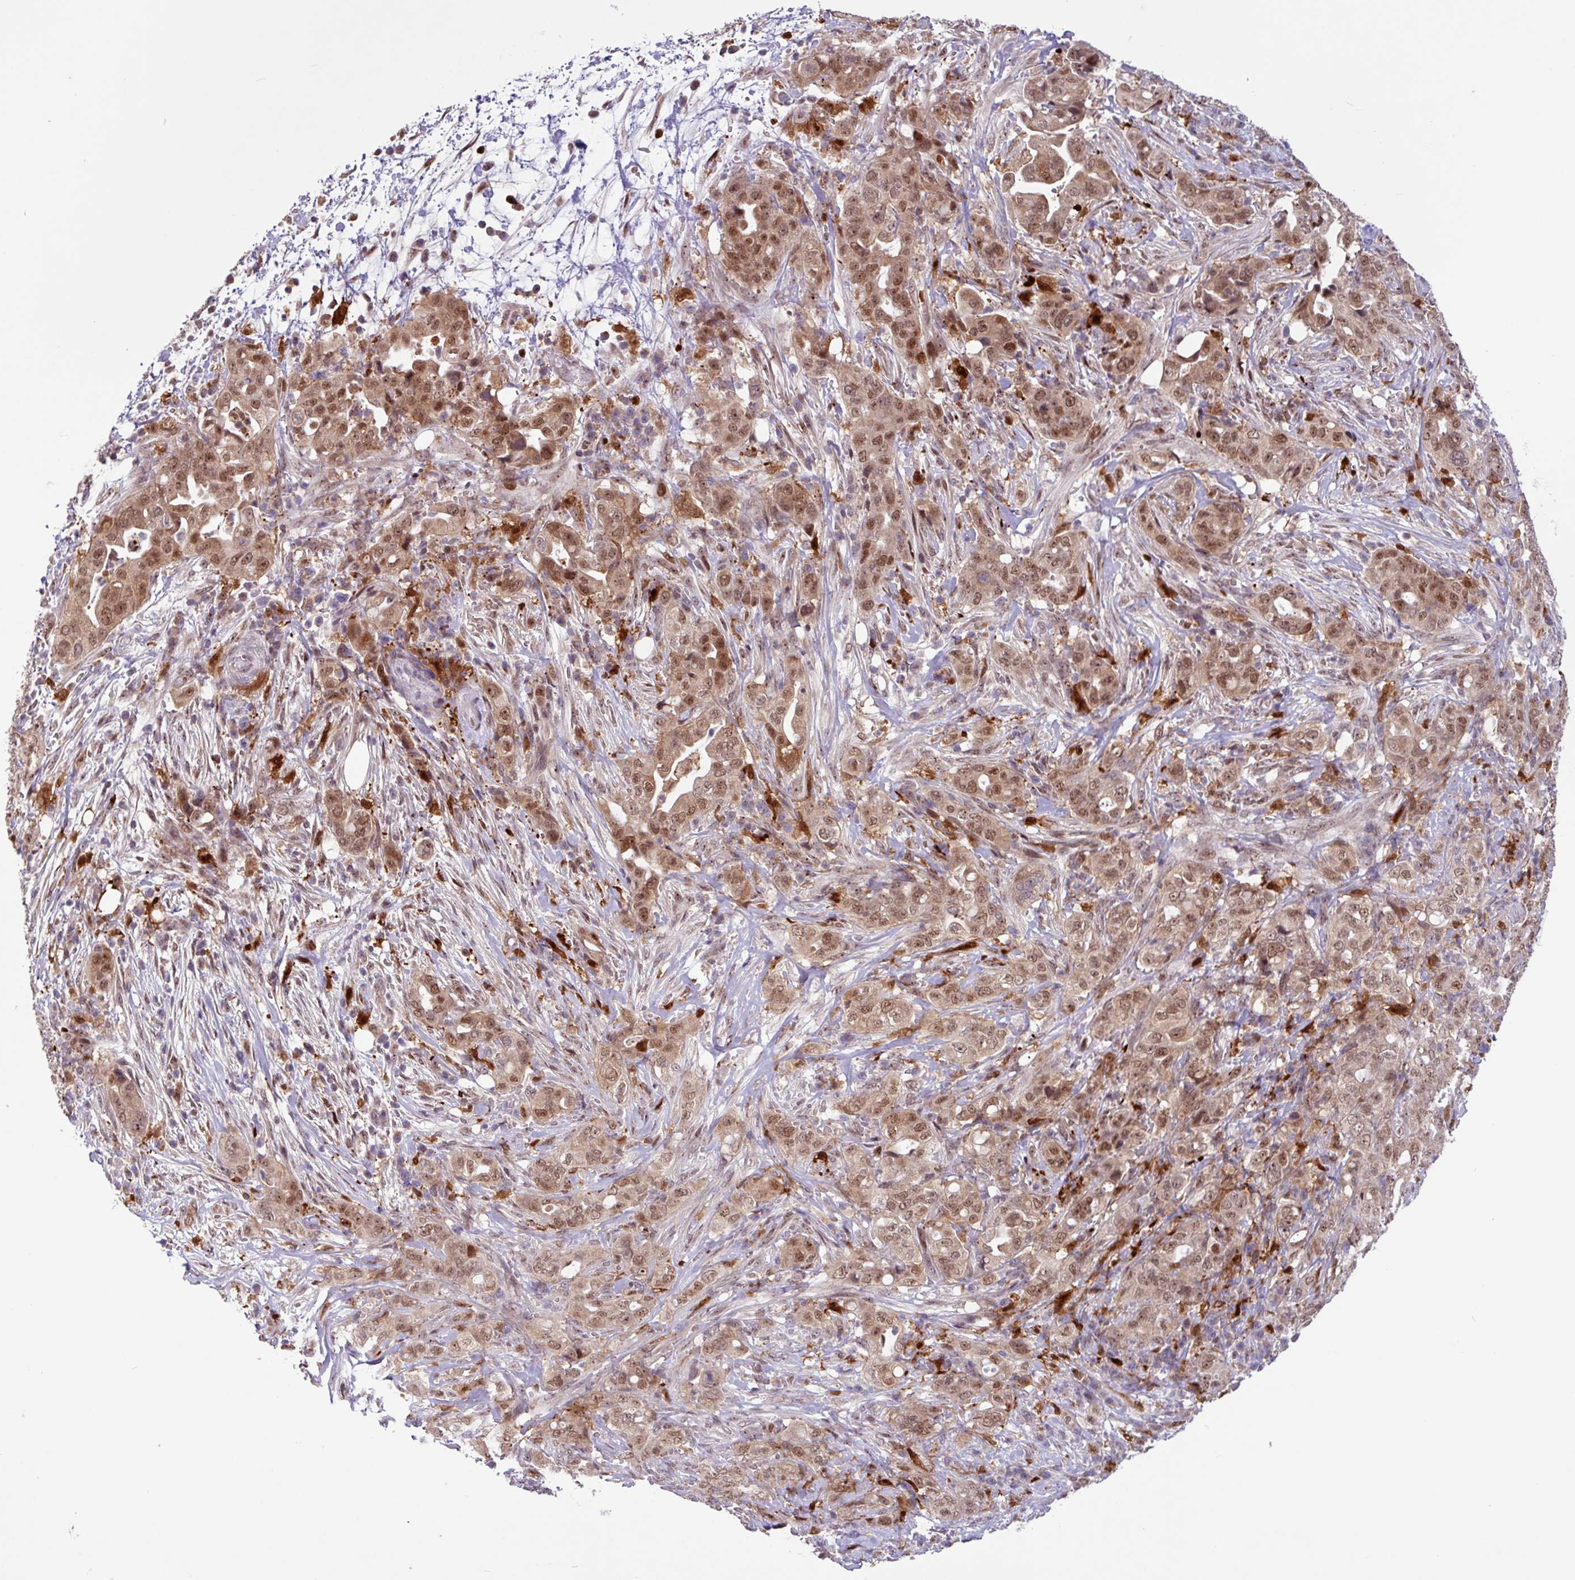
{"staining": {"intensity": "moderate", "quantity": ">75%", "location": "cytoplasmic/membranous,nuclear"}, "tissue": "pancreatic cancer", "cell_type": "Tumor cells", "image_type": "cancer", "snomed": [{"axis": "morphology", "description": "Normal tissue, NOS"}, {"axis": "morphology", "description": "Adenocarcinoma, NOS"}, {"axis": "topography", "description": "Lymph node"}, {"axis": "topography", "description": "Pancreas"}], "caption": "Human pancreatic cancer (adenocarcinoma) stained with a brown dye exhibits moderate cytoplasmic/membranous and nuclear positive expression in about >75% of tumor cells.", "gene": "BRD3", "patient": {"sex": "female", "age": 67}}